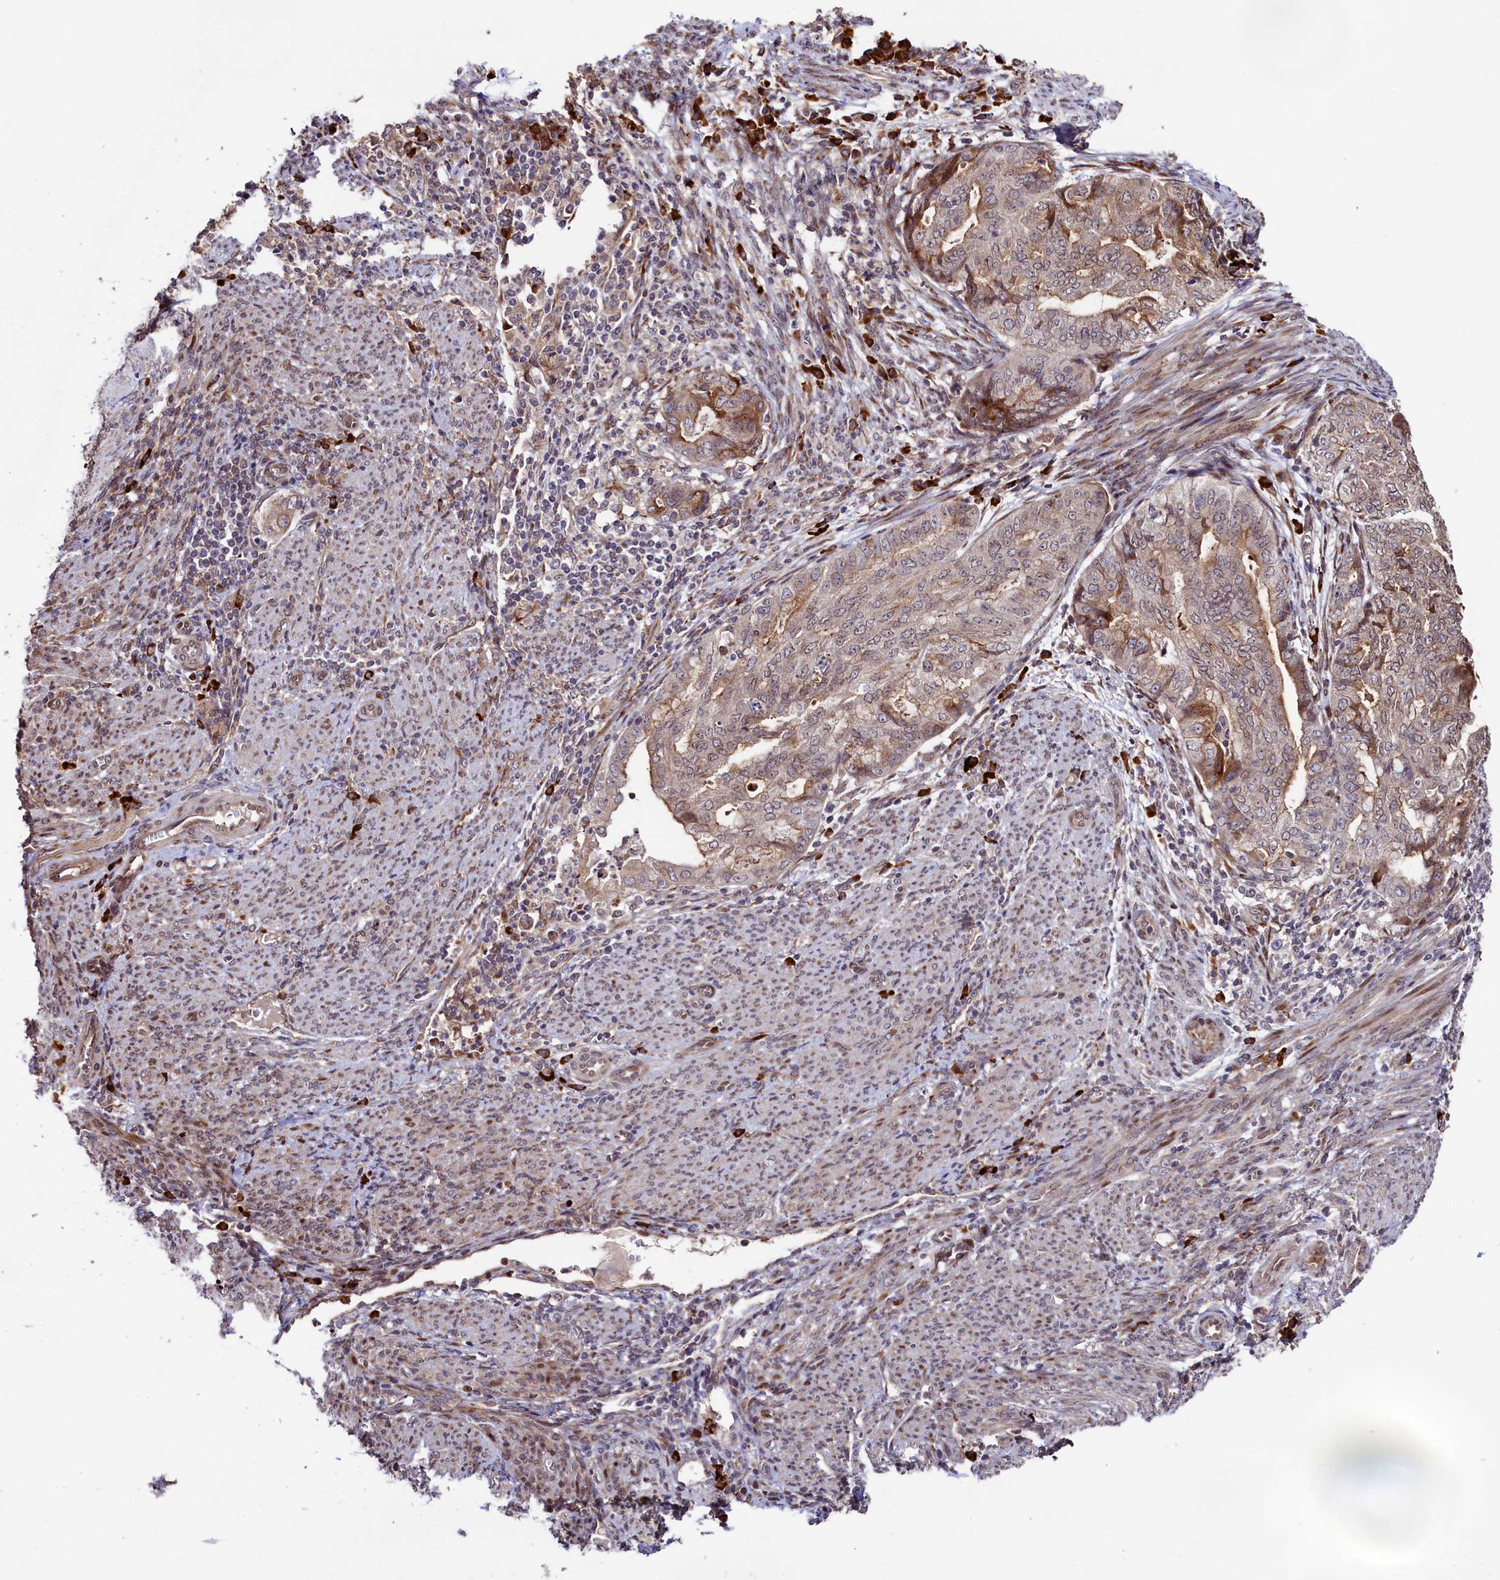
{"staining": {"intensity": "moderate", "quantity": "25%-75%", "location": "cytoplasmic/membranous"}, "tissue": "endometrial cancer", "cell_type": "Tumor cells", "image_type": "cancer", "snomed": [{"axis": "morphology", "description": "Adenocarcinoma, NOS"}, {"axis": "topography", "description": "Endometrium"}], "caption": "Adenocarcinoma (endometrial) tissue exhibits moderate cytoplasmic/membranous expression in about 25%-75% of tumor cells (DAB (3,3'-diaminobenzidine) IHC with brightfield microscopy, high magnification).", "gene": "C5orf15", "patient": {"sex": "female", "age": 79}}